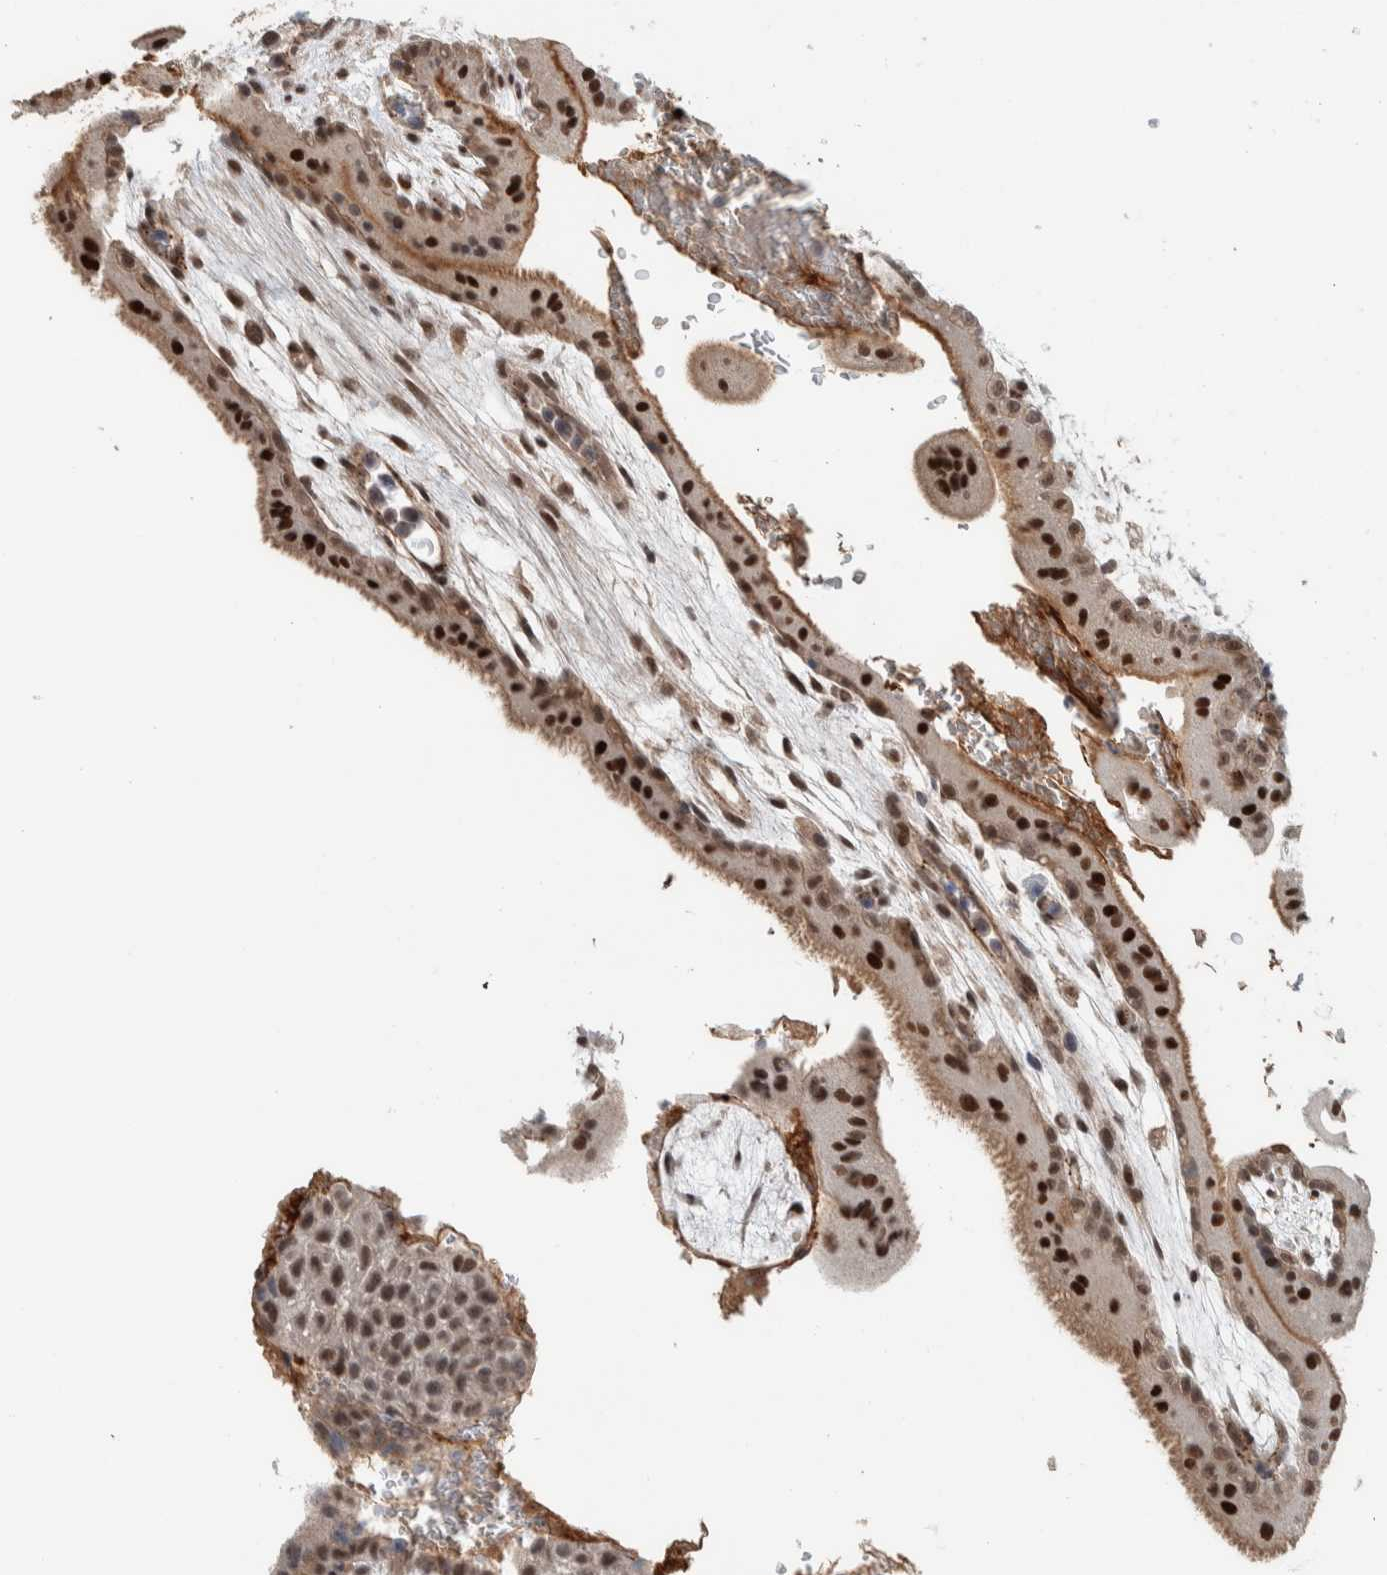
{"staining": {"intensity": "moderate", "quantity": ">75%", "location": "nuclear"}, "tissue": "placenta", "cell_type": "Decidual cells", "image_type": "normal", "snomed": [{"axis": "morphology", "description": "Normal tissue, NOS"}, {"axis": "topography", "description": "Placenta"}], "caption": "A photomicrograph of placenta stained for a protein shows moderate nuclear brown staining in decidual cells.", "gene": "ZFP91", "patient": {"sex": "female", "age": 35}}